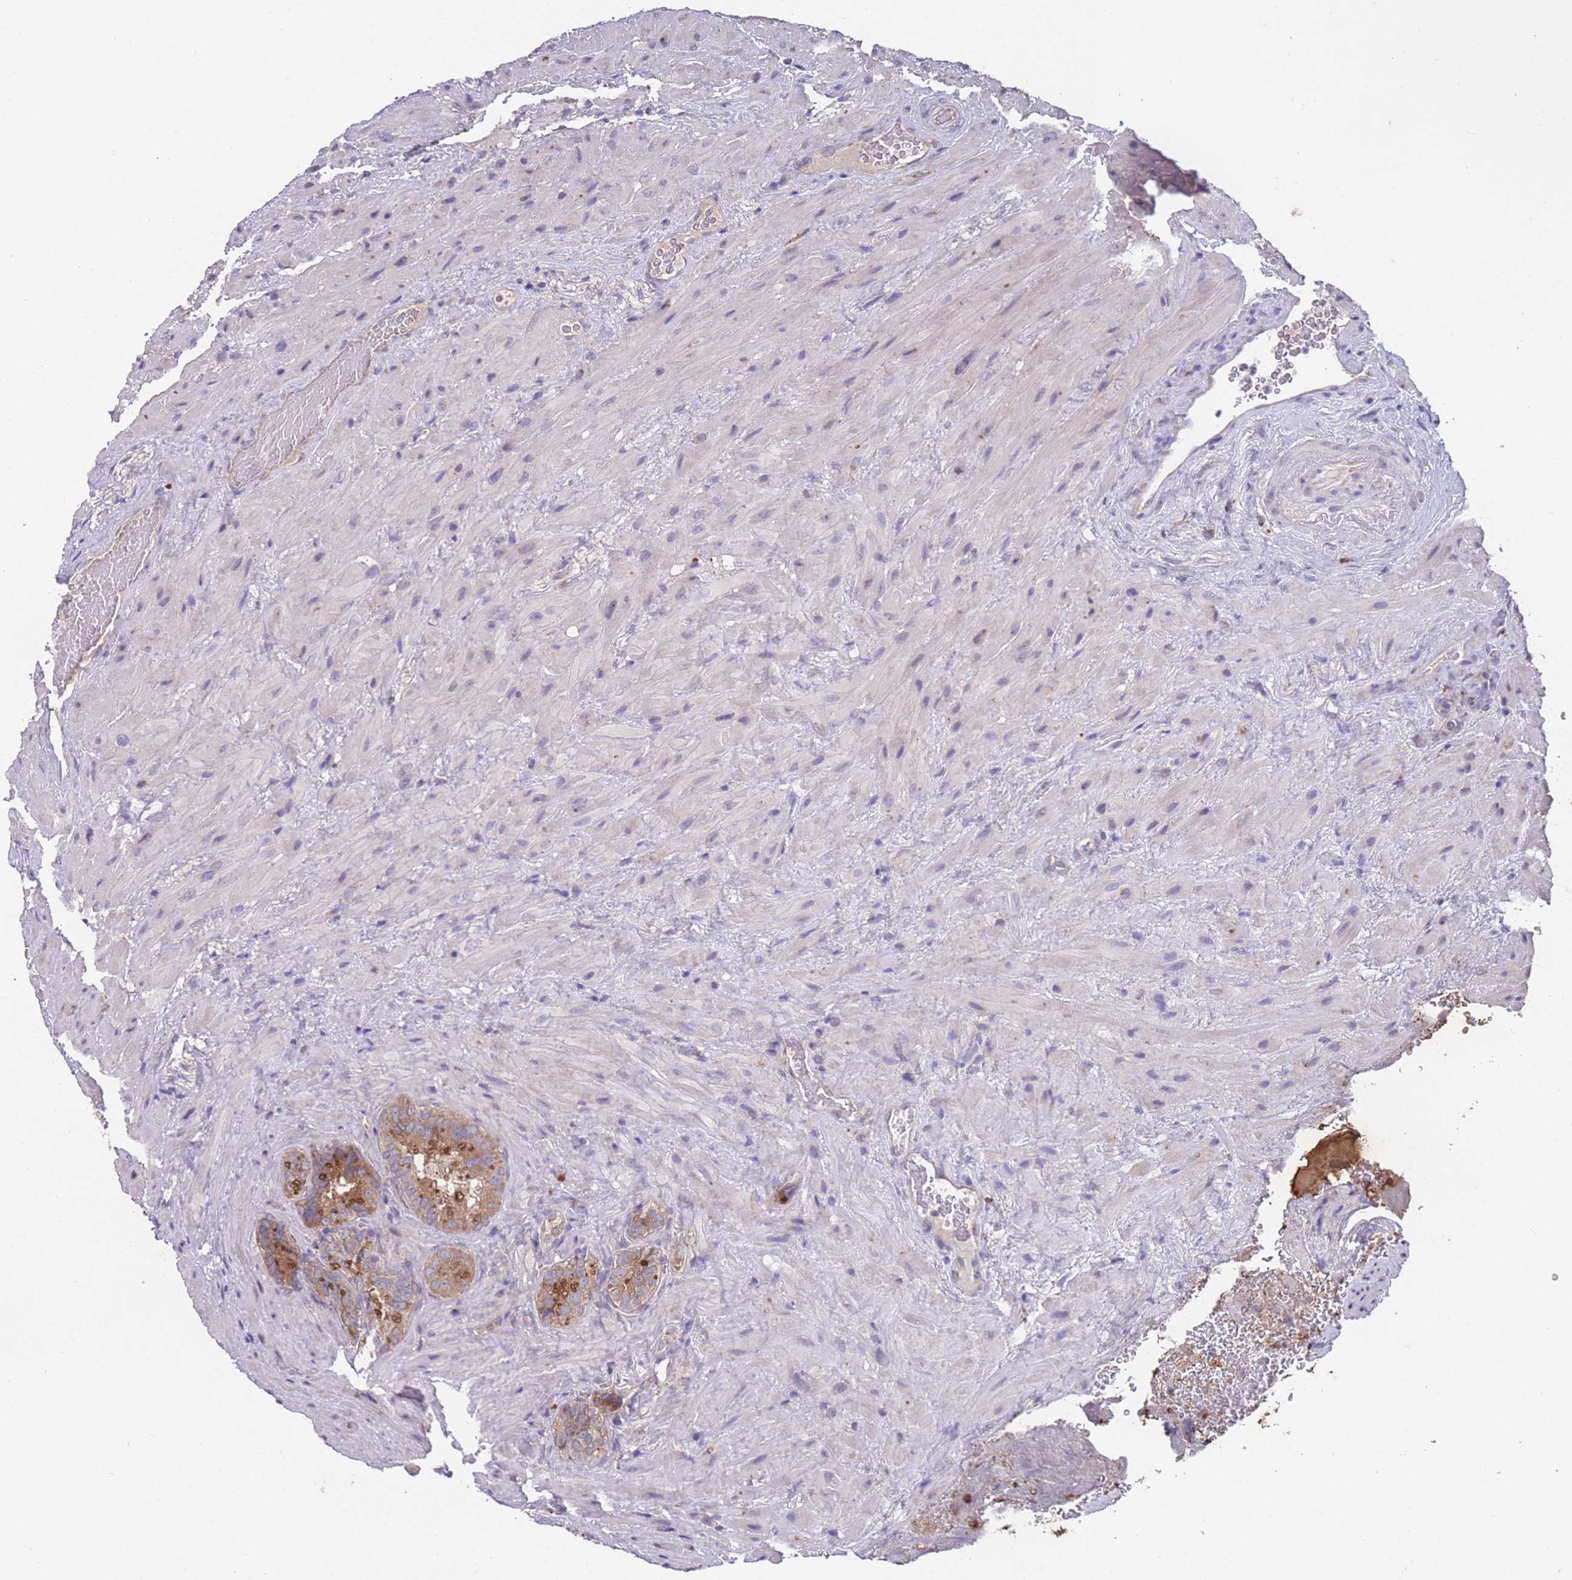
{"staining": {"intensity": "moderate", "quantity": ">75%", "location": "cytoplasmic/membranous"}, "tissue": "seminal vesicle", "cell_type": "Glandular cells", "image_type": "normal", "snomed": [{"axis": "morphology", "description": "Normal tissue, NOS"}, {"axis": "topography", "description": "Seminal veicle"}, {"axis": "topography", "description": "Peripheral nerve tissue"}], "caption": "Glandular cells display medium levels of moderate cytoplasmic/membranous staining in about >75% of cells in benign human seminal vesicle. (DAB IHC with brightfield microscopy, high magnification).", "gene": "STIM2", "patient": {"sex": "male", "age": 67}}